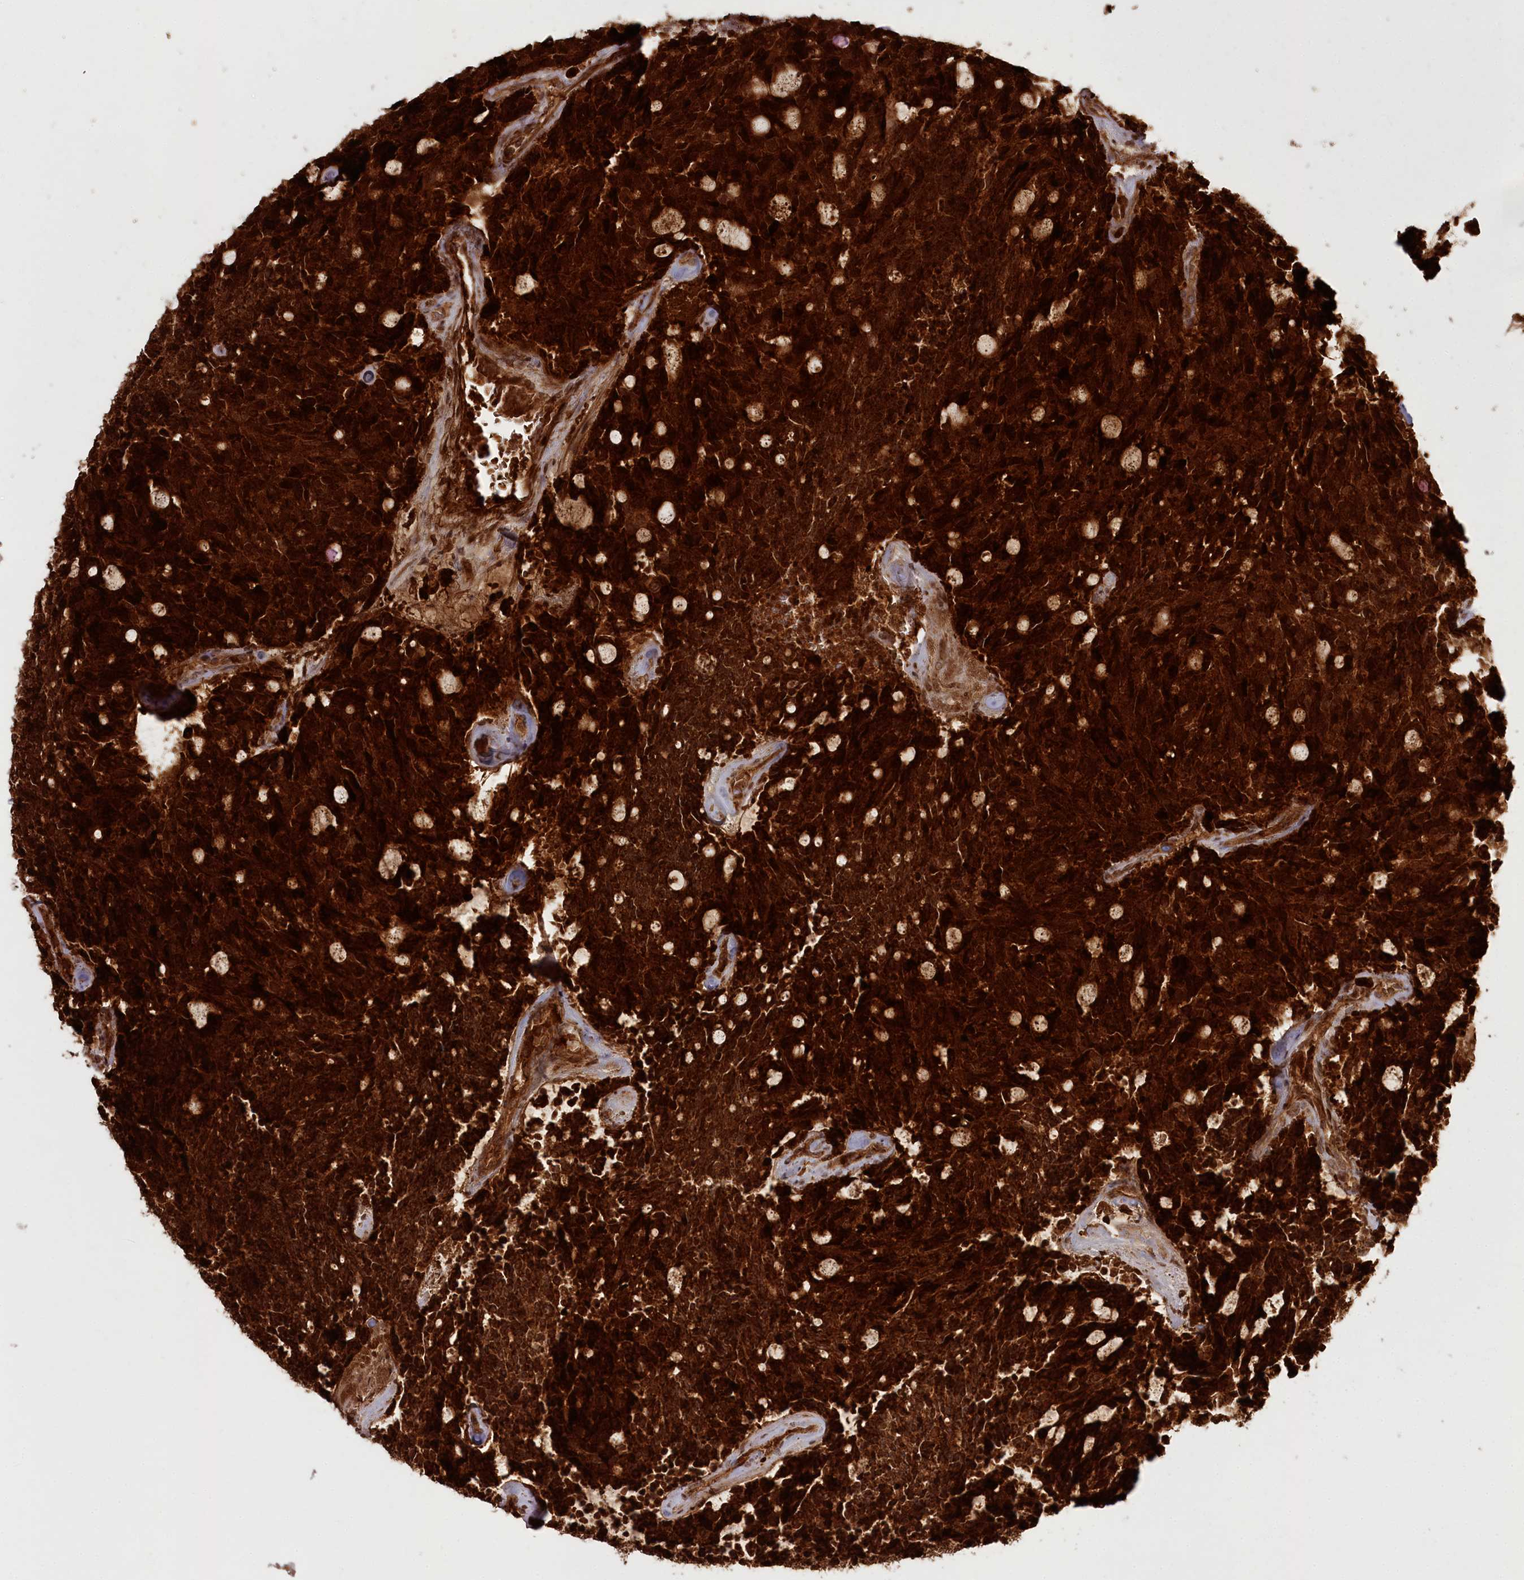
{"staining": {"intensity": "strong", "quantity": ">75%", "location": "cytoplasmic/membranous"}, "tissue": "carcinoid", "cell_type": "Tumor cells", "image_type": "cancer", "snomed": [{"axis": "morphology", "description": "Carcinoid, malignant, NOS"}, {"axis": "topography", "description": "Pancreas"}], "caption": "Carcinoid tissue exhibits strong cytoplasmic/membranous staining in approximately >75% of tumor cells, visualized by immunohistochemistry. Nuclei are stained in blue.", "gene": "REXO2", "patient": {"sex": "female", "age": 54}}